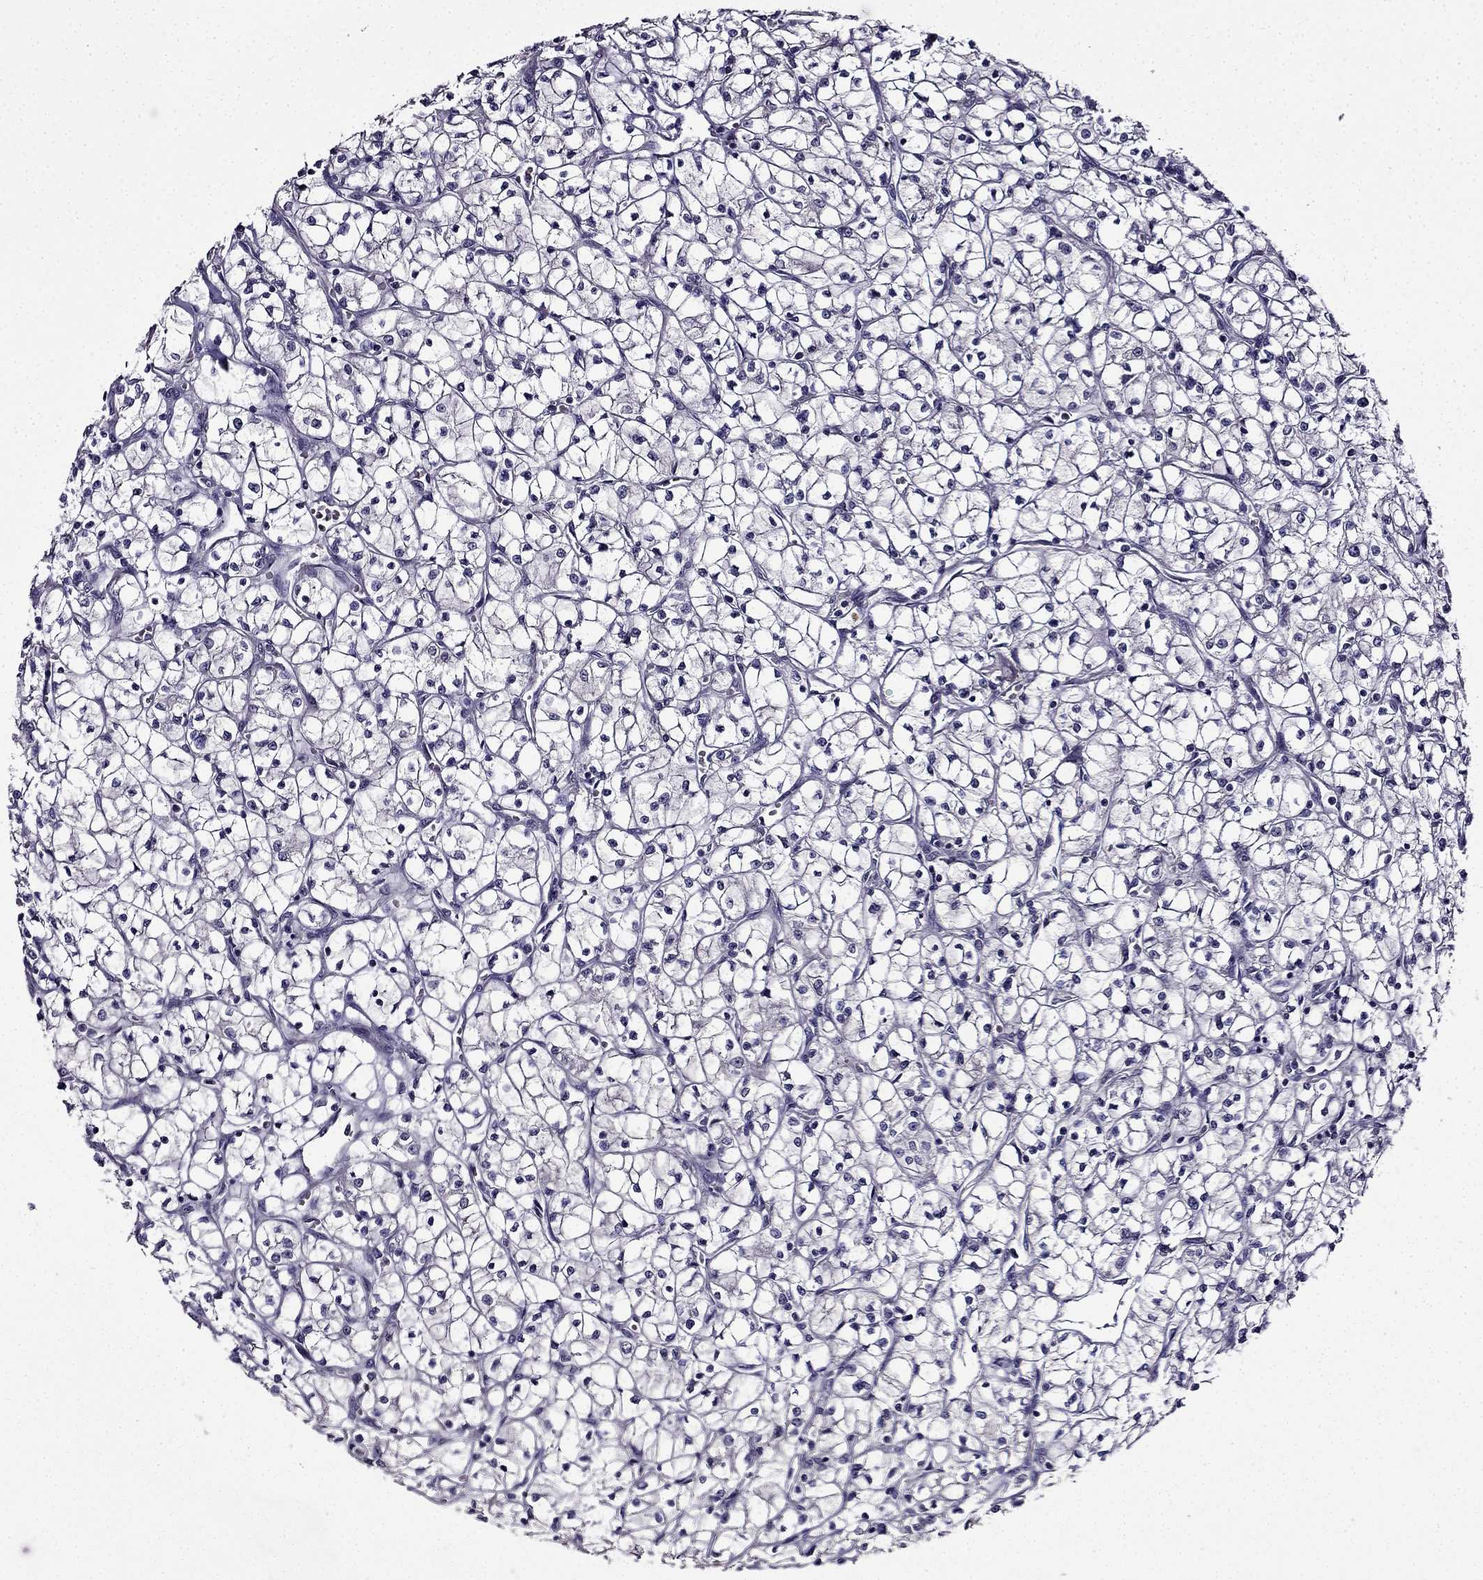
{"staining": {"intensity": "negative", "quantity": "none", "location": "none"}, "tissue": "renal cancer", "cell_type": "Tumor cells", "image_type": "cancer", "snomed": [{"axis": "morphology", "description": "Adenocarcinoma, NOS"}, {"axis": "topography", "description": "Kidney"}], "caption": "Tumor cells show no significant protein expression in renal adenocarcinoma.", "gene": "TMEM266", "patient": {"sex": "female", "age": 64}}